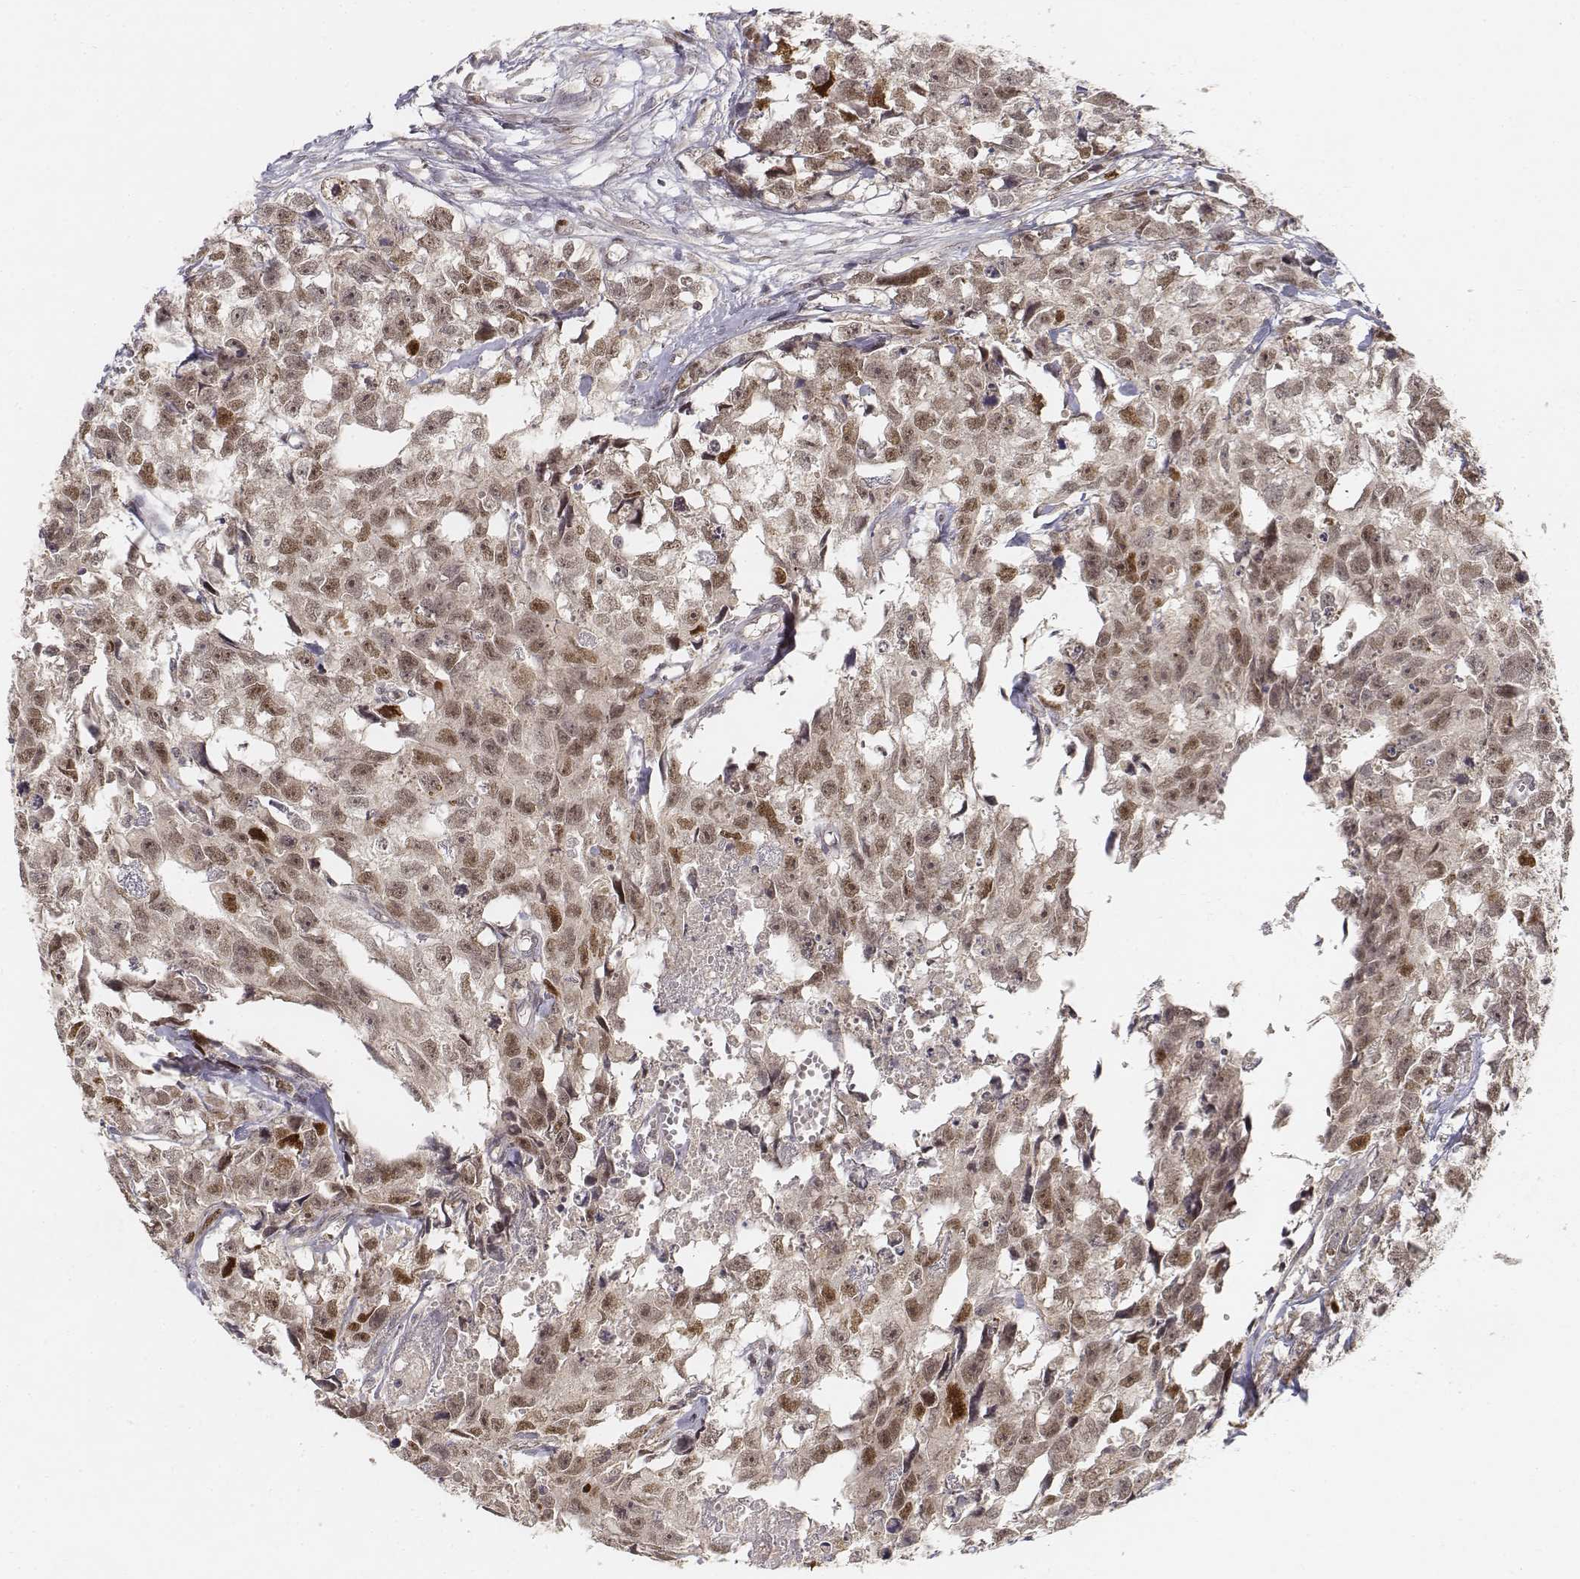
{"staining": {"intensity": "moderate", "quantity": ">75%", "location": "nuclear"}, "tissue": "testis cancer", "cell_type": "Tumor cells", "image_type": "cancer", "snomed": [{"axis": "morphology", "description": "Carcinoma, Embryonal, NOS"}, {"axis": "morphology", "description": "Teratoma, malignant, NOS"}, {"axis": "topography", "description": "Testis"}], "caption": "IHC of human testis cancer reveals medium levels of moderate nuclear expression in about >75% of tumor cells.", "gene": "FANCD2", "patient": {"sex": "male", "age": 44}}